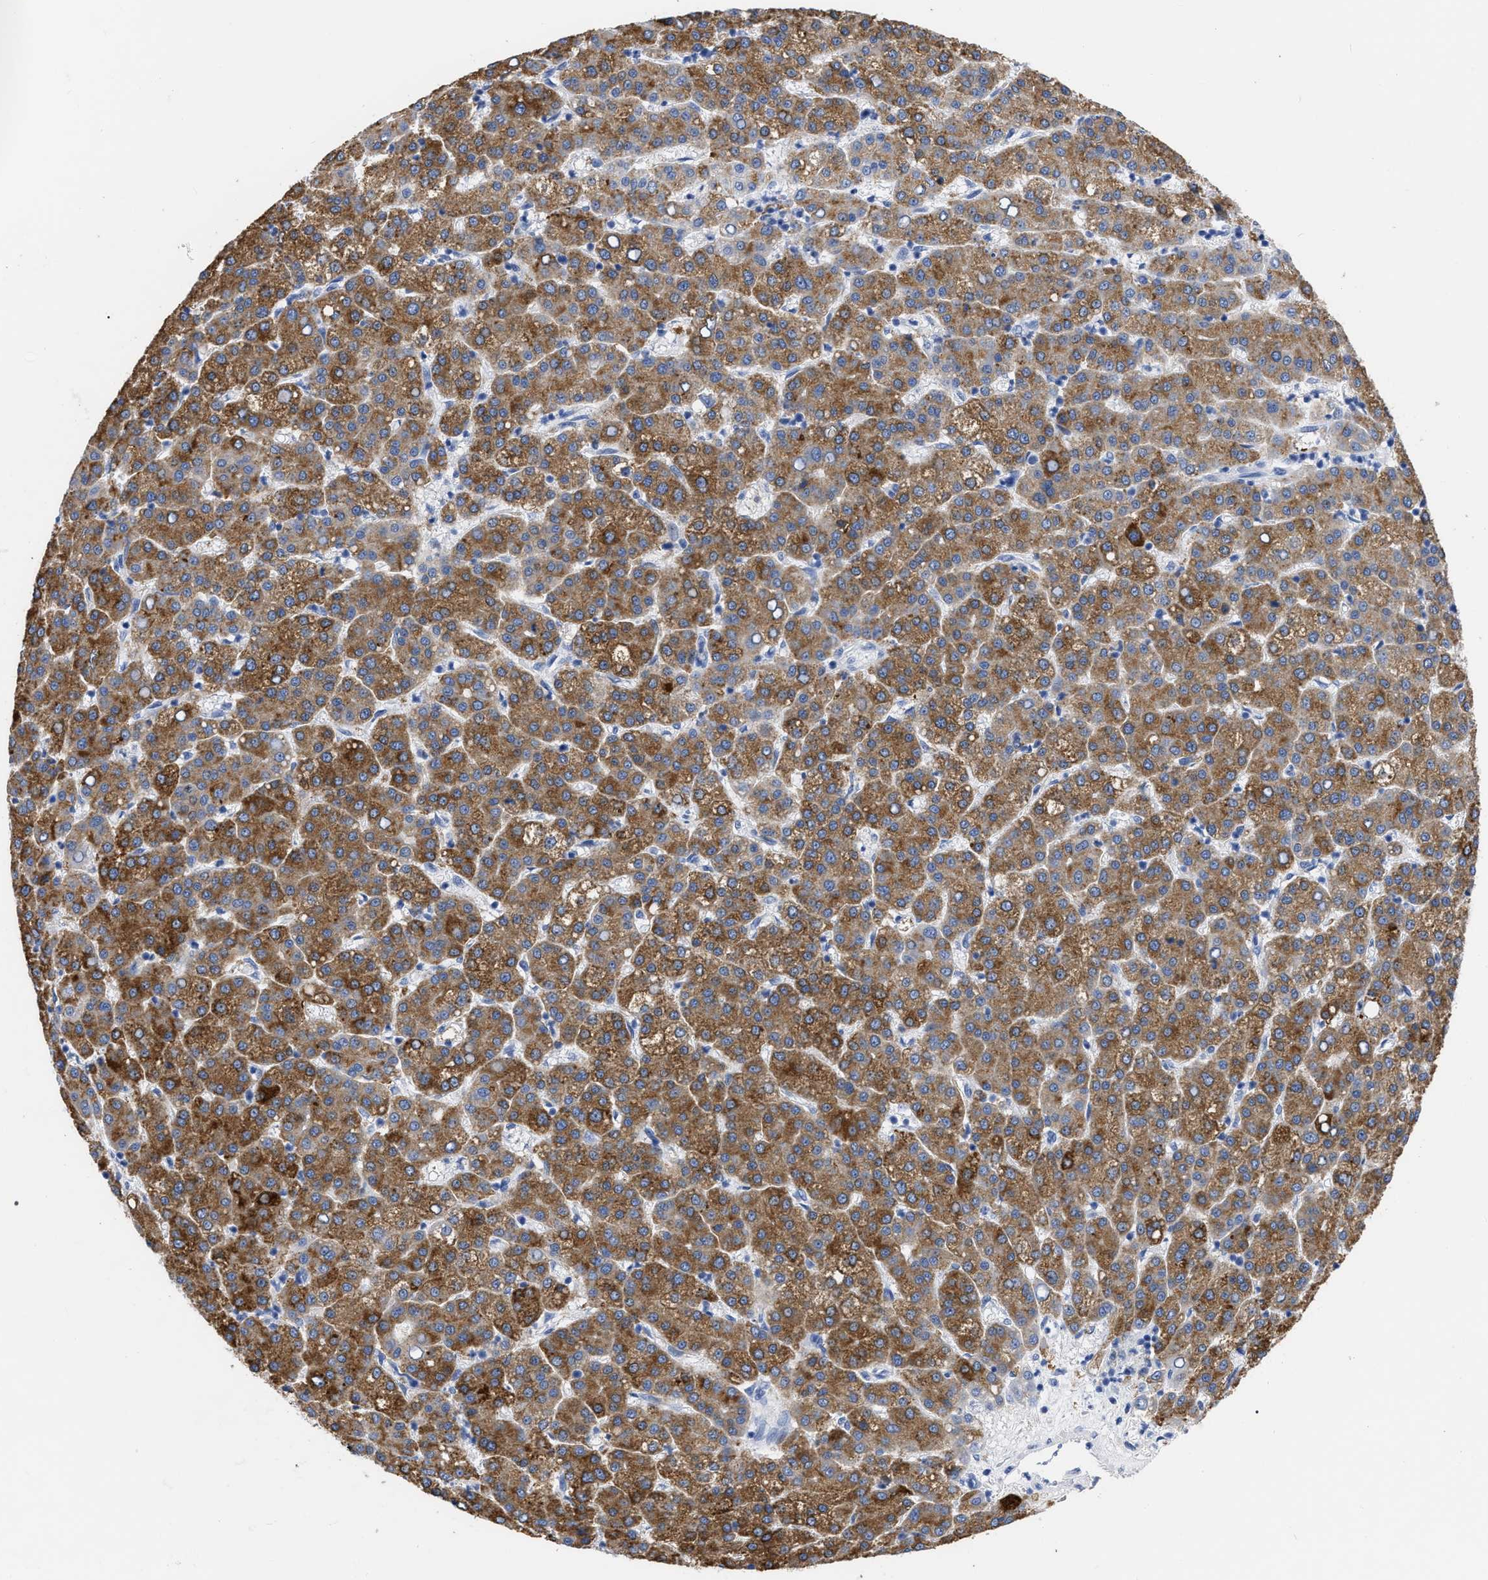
{"staining": {"intensity": "moderate", "quantity": ">75%", "location": "cytoplasmic/membranous"}, "tissue": "liver cancer", "cell_type": "Tumor cells", "image_type": "cancer", "snomed": [{"axis": "morphology", "description": "Carcinoma, Hepatocellular, NOS"}, {"axis": "topography", "description": "Liver"}], "caption": "Tumor cells reveal medium levels of moderate cytoplasmic/membranous positivity in approximately >75% of cells in human hepatocellular carcinoma (liver).", "gene": "ANXA13", "patient": {"sex": "female", "age": 58}}